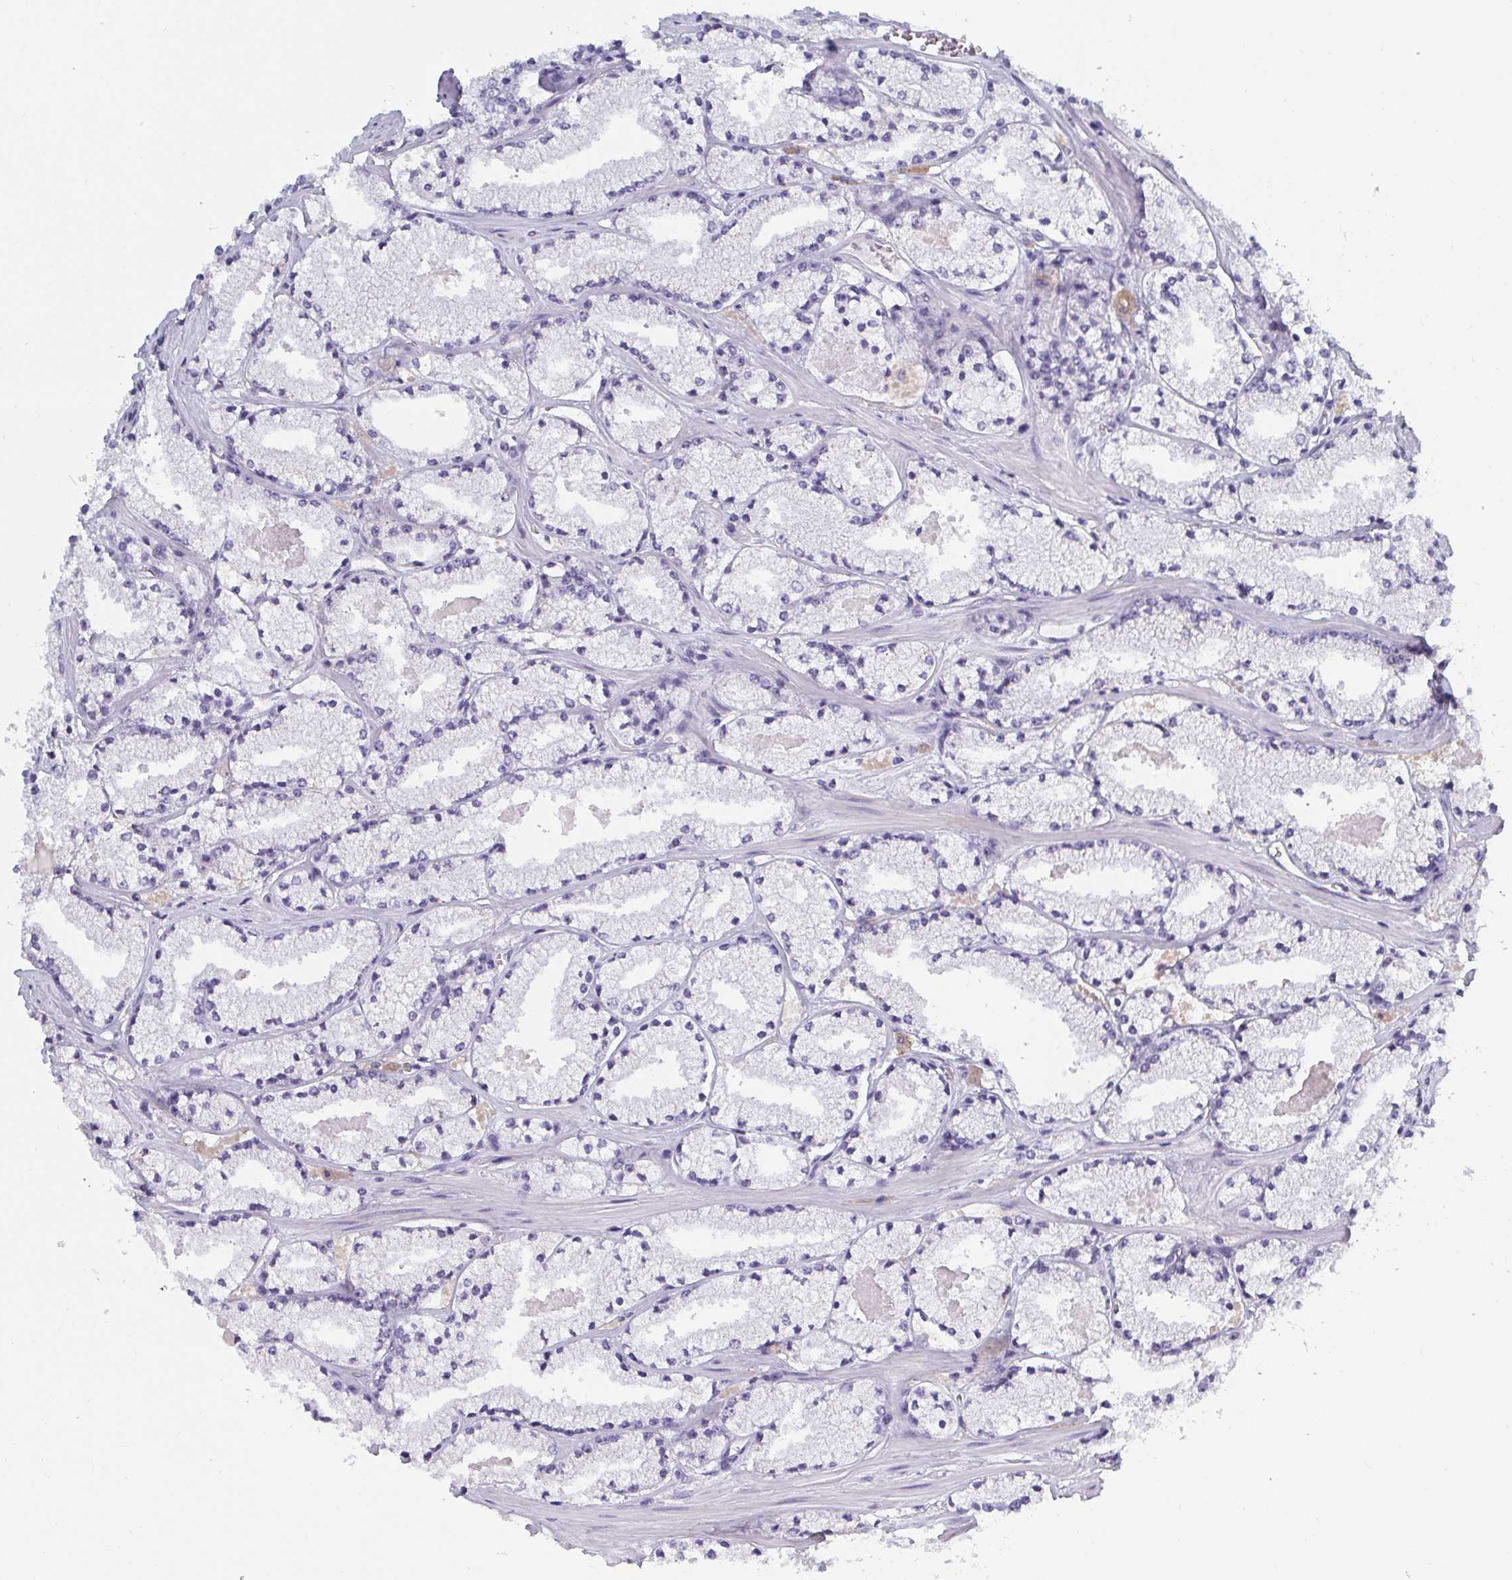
{"staining": {"intensity": "negative", "quantity": "none", "location": "none"}, "tissue": "prostate cancer", "cell_type": "Tumor cells", "image_type": "cancer", "snomed": [{"axis": "morphology", "description": "Adenocarcinoma, High grade"}, {"axis": "topography", "description": "Prostate"}], "caption": "IHC histopathology image of prostate cancer (adenocarcinoma (high-grade)) stained for a protein (brown), which exhibits no staining in tumor cells.", "gene": "TCEAL8", "patient": {"sex": "male", "age": 63}}